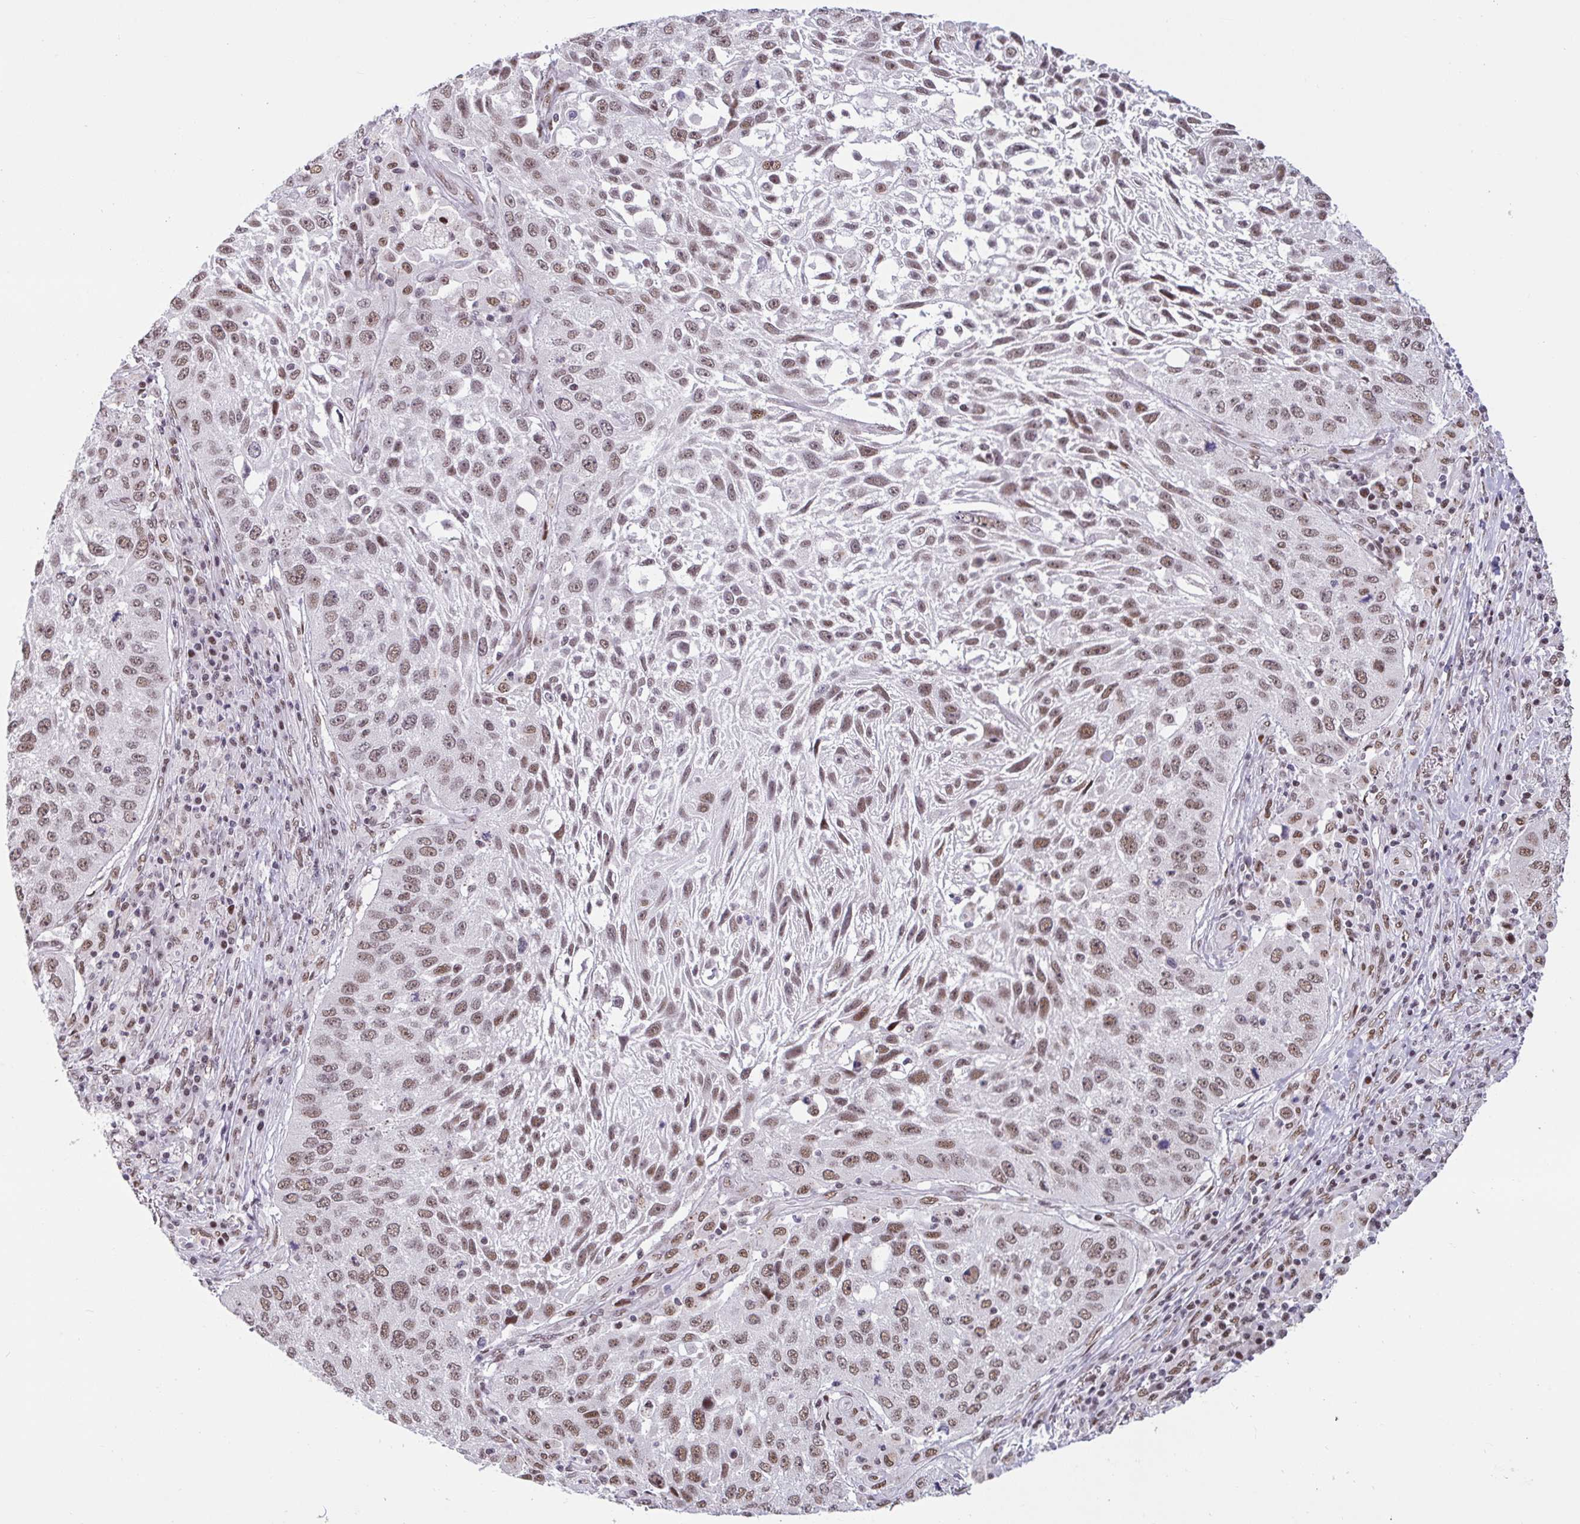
{"staining": {"intensity": "moderate", "quantity": ">75%", "location": "nuclear"}, "tissue": "lung cancer", "cell_type": "Tumor cells", "image_type": "cancer", "snomed": [{"axis": "morphology", "description": "Normal morphology"}, {"axis": "morphology", "description": "Squamous cell carcinoma, NOS"}, {"axis": "topography", "description": "Lymph node"}, {"axis": "topography", "description": "Lung"}], "caption": "Protein analysis of squamous cell carcinoma (lung) tissue exhibits moderate nuclear positivity in approximately >75% of tumor cells.", "gene": "CBFA2T2", "patient": {"sex": "male", "age": 67}}